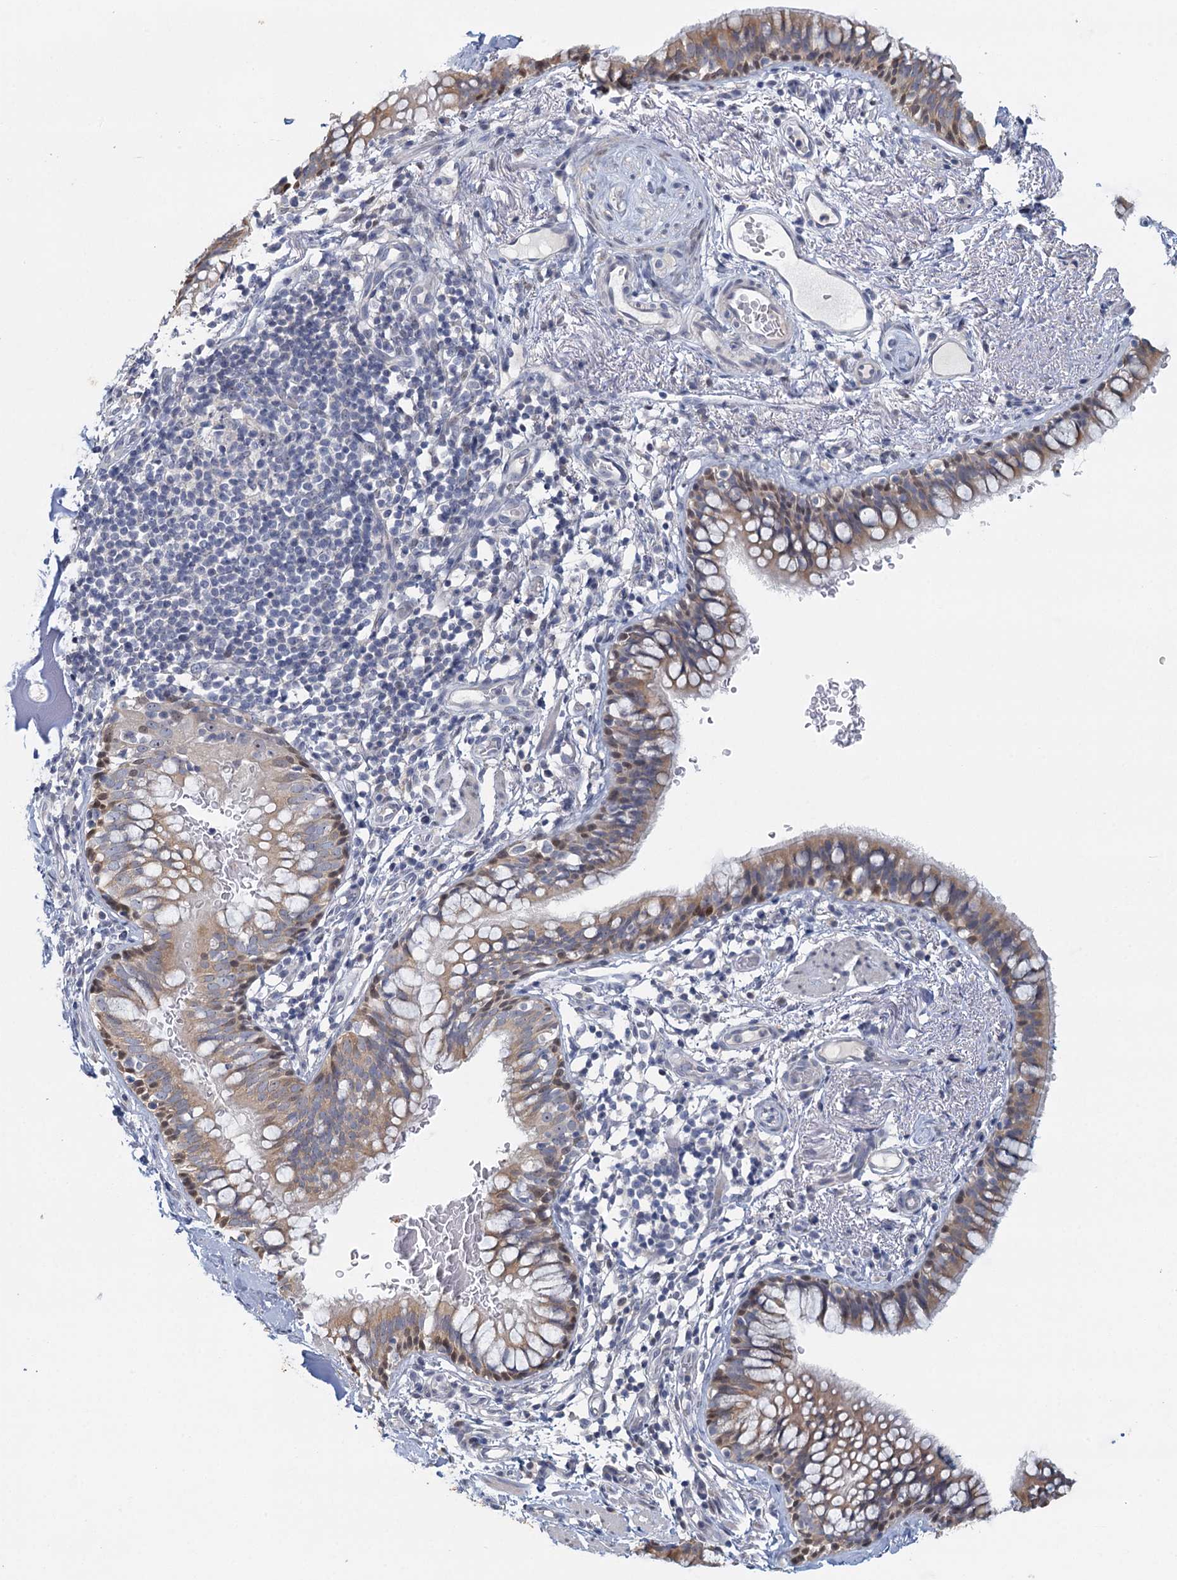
{"staining": {"intensity": "moderate", "quantity": ">75%", "location": "cytoplasmic/membranous"}, "tissue": "bronchus", "cell_type": "Respiratory epithelial cells", "image_type": "normal", "snomed": [{"axis": "morphology", "description": "Normal tissue, NOS"}, {"axis": "topography", "description": "Cartilage tissue"}, {"axis": "topography", "description": "Bronchus"}], "caption": "Immunohistochemical staining of normal human bronchus shows medium levels of moderate cytoplasmic/membranous positivity in about >75% of respiratory epithelial cells.", "gene": "MYO7B", "patient": {"sex": "female", "age": 36}}